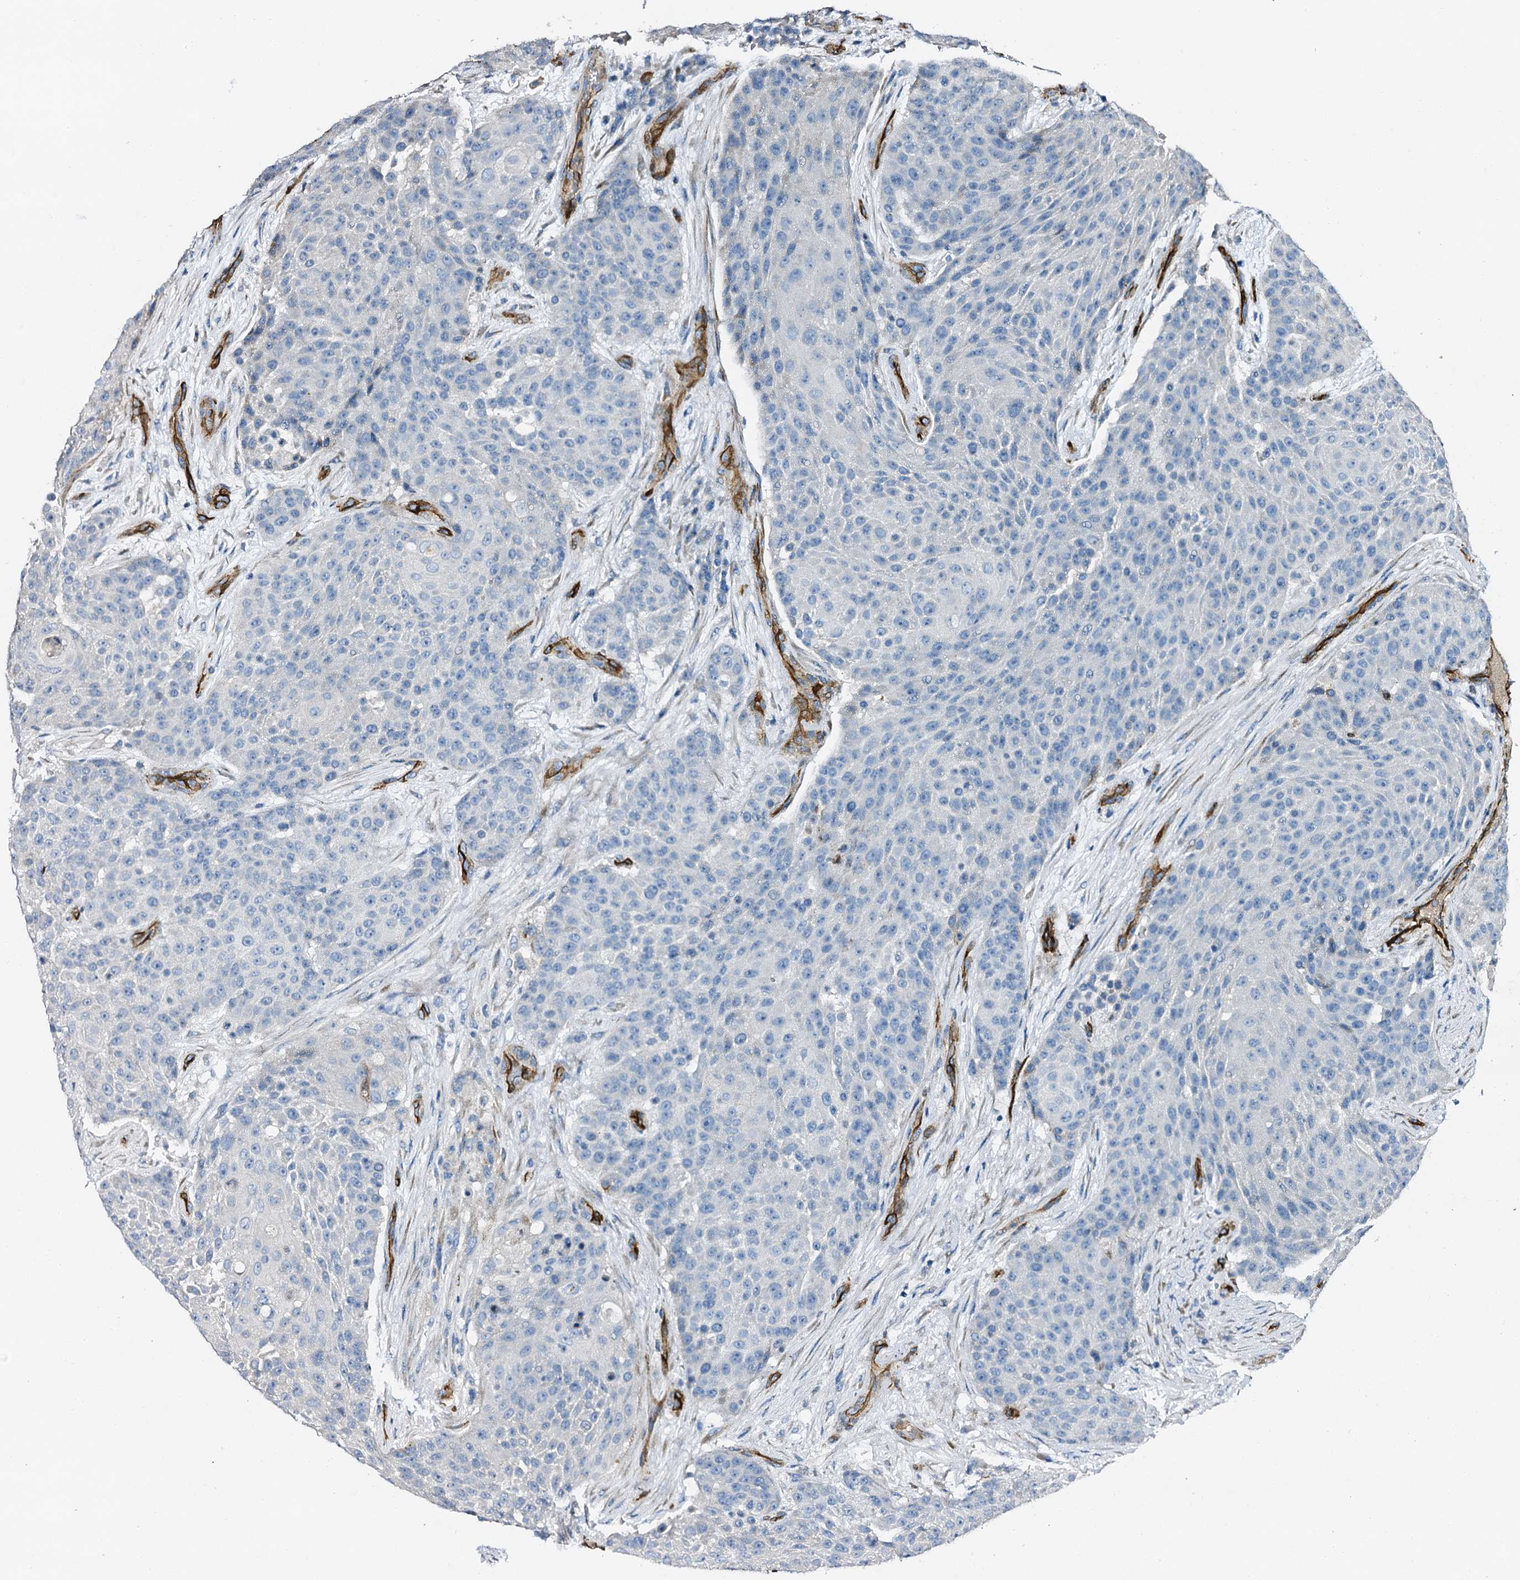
{"staining": {"intensity": "negative", "quantity": "none", "location": "none"}, "tissue": "urothelial cancer", "cell_type": "Tumor cells", "image_type": "cancer", "snomed": [{"axis": "morphology", "description": "Urothelial carcinoma, High grade"}, {"axis": "topography", "description": "Urinary bladder"}], "caption": "A high-resolution histopathology image shows immunohistochemistry (IHC) staining of urothelial cancer, which reveals no significant expression in tumor cells.", "gene": "DBX1", "patient": {"sex": "female", "age": 63}}